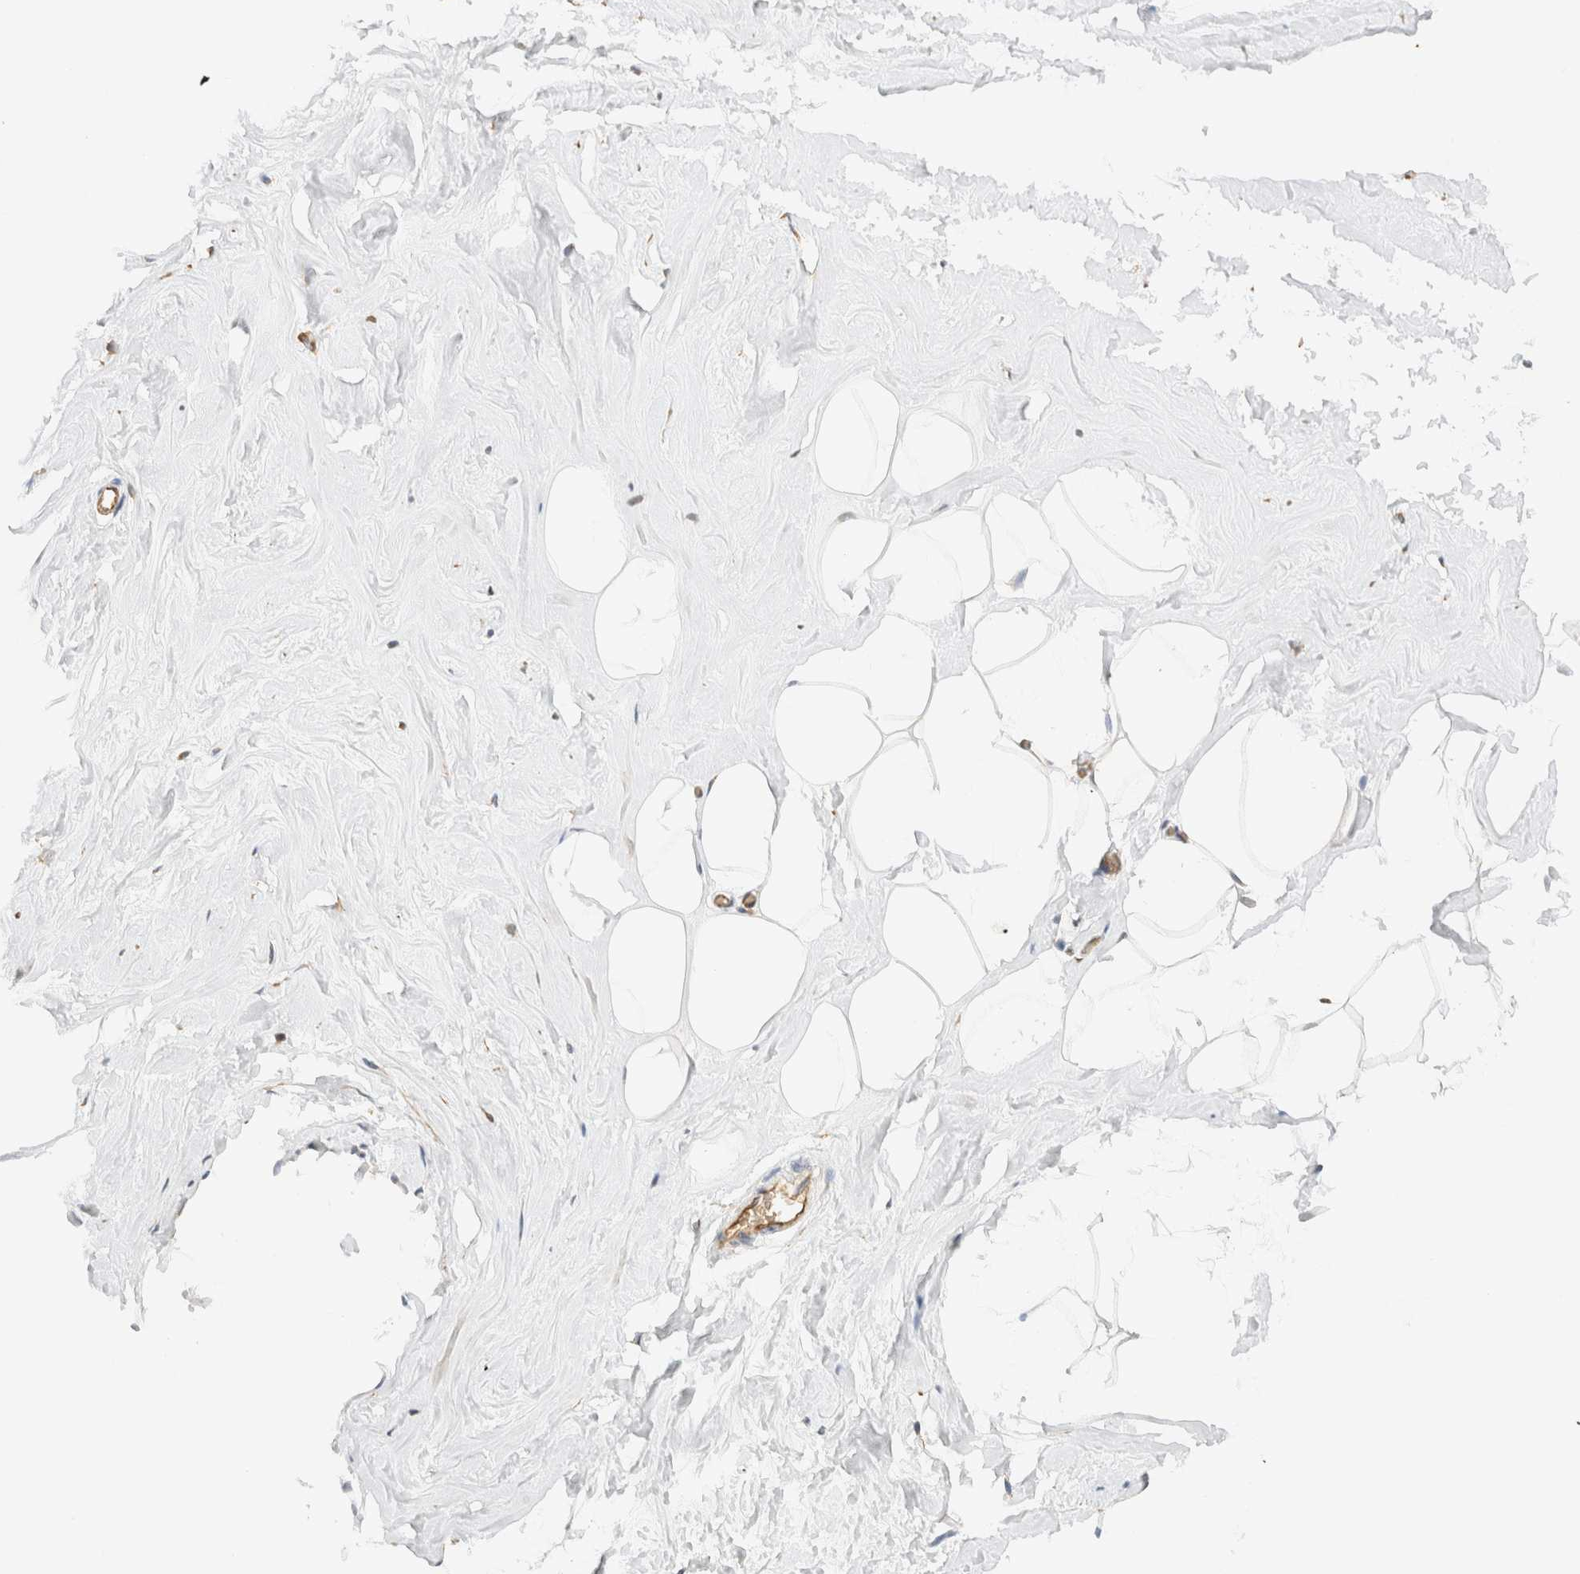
{"staining": {"intensity": "moderate", "quantity": ">75%", "location": "cytoplasmic/membranous"}, "tissue": "adipose tissue", "cell_type": "Adipocytes", "image_type": "normal", "snomed": [{"axis": "morphology", "description": "Normal tissue, NOS"}, {"axis": "morphology", "description": "Fibrosis, NOS"}, {"axis": "topography", "description": "Breast"}, {"axis": "topography", "description": "Adipose tissue"}], "caption": "Moderate cytoplasmic/membranous protein positivity is seen in about >75% of adipocytes in adipose tissue. The protein of interest is shown in brown color, while the nuclei are stained blue.", "gene": "SYVN1", "patient": {"sex": "female", "age": 39}}